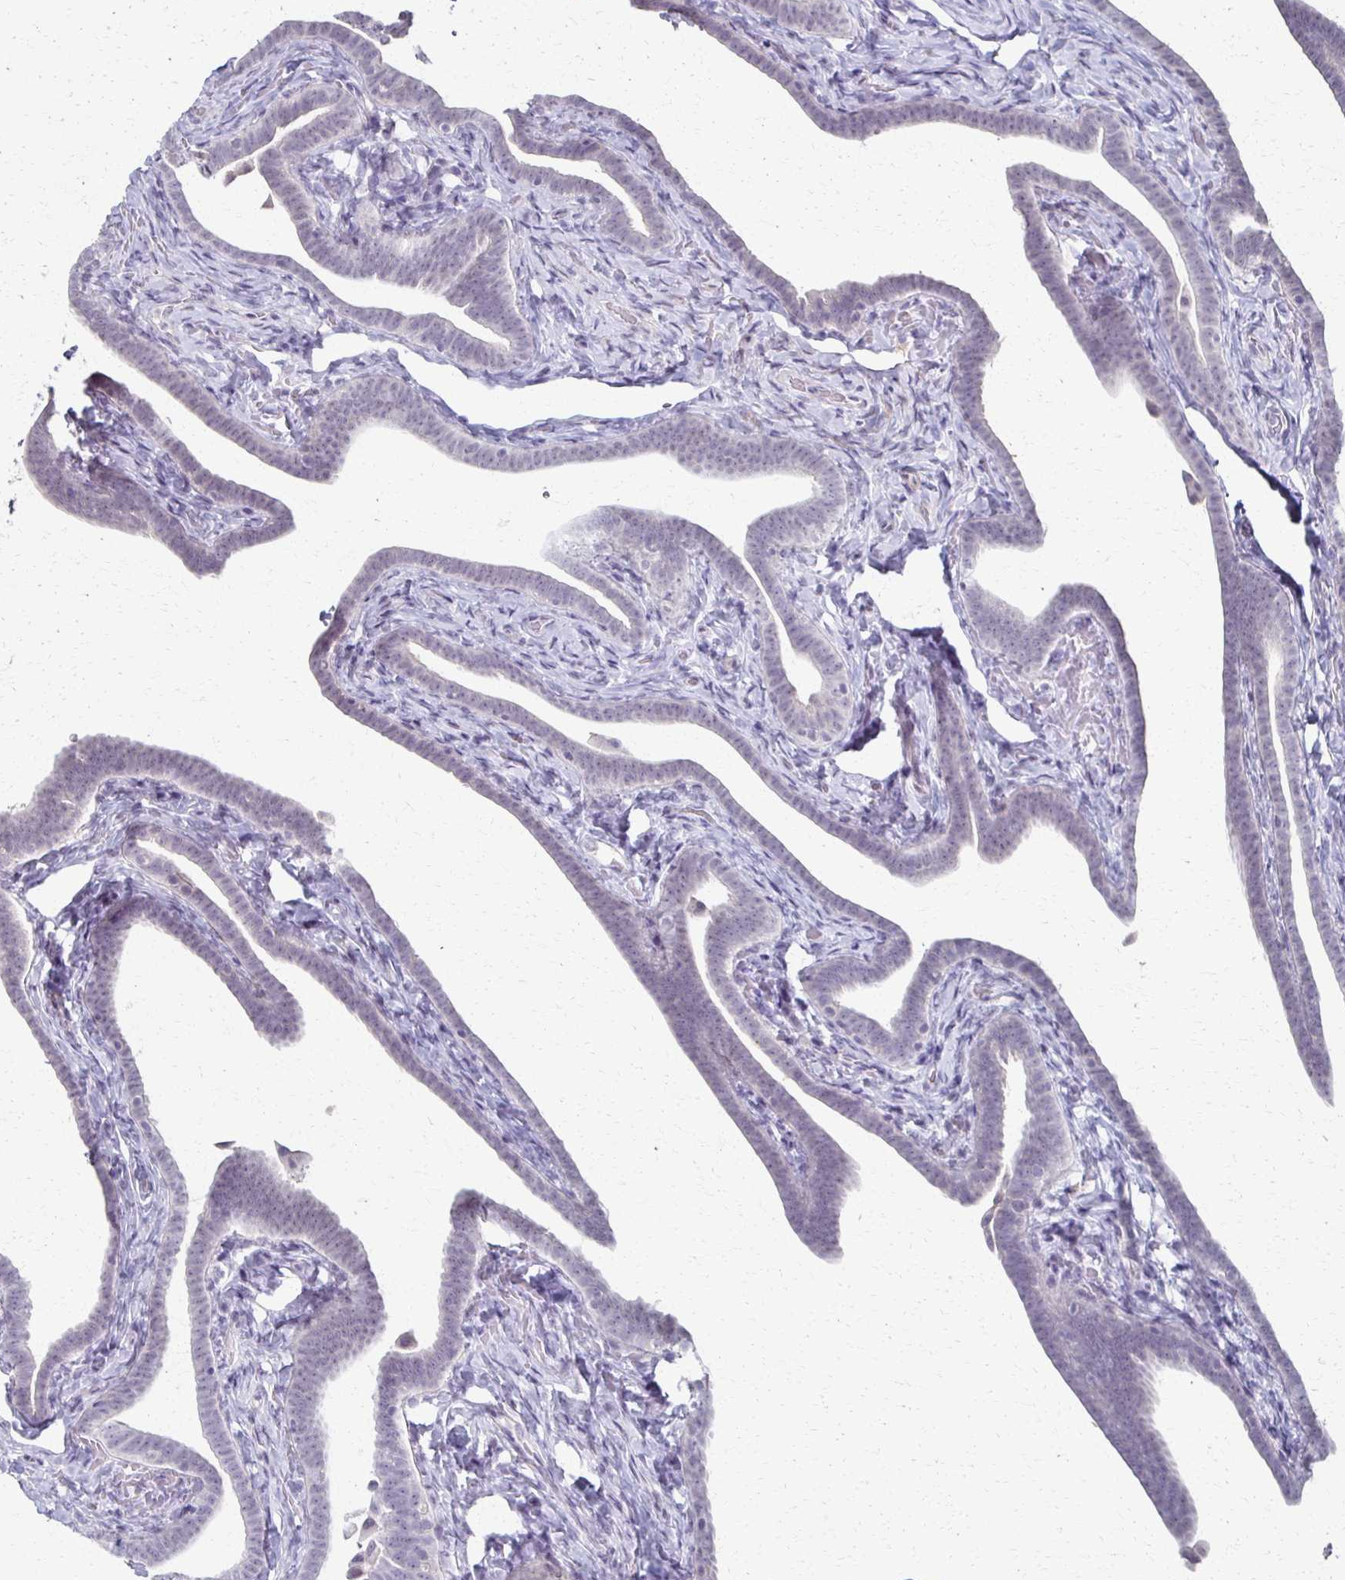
{"staining": {"intensity": "negative", "quantity": "none", "location": "none"}, "tissue": "fallopian tube", "cell_type": "Glandular cells", "image_type": "normal", "snomed": [{"axis": "morphology", "description": "Normal tissue, NOS"}, {"axis": "topography", "description": "Fallopian tube"}], "caption": "Immunohistochemical staining of benign fallopian tube exhibits no significant staining in glandular cells. The staining was performed using DAB (3,3'-diaminobenzidine) to visualize the protein expression in brown, while the nuclei were stained in blue with hematoxylin (Magnification: 20x).", "gene": "FOXO4", "patient": {"sex": "female", "age": 69}}